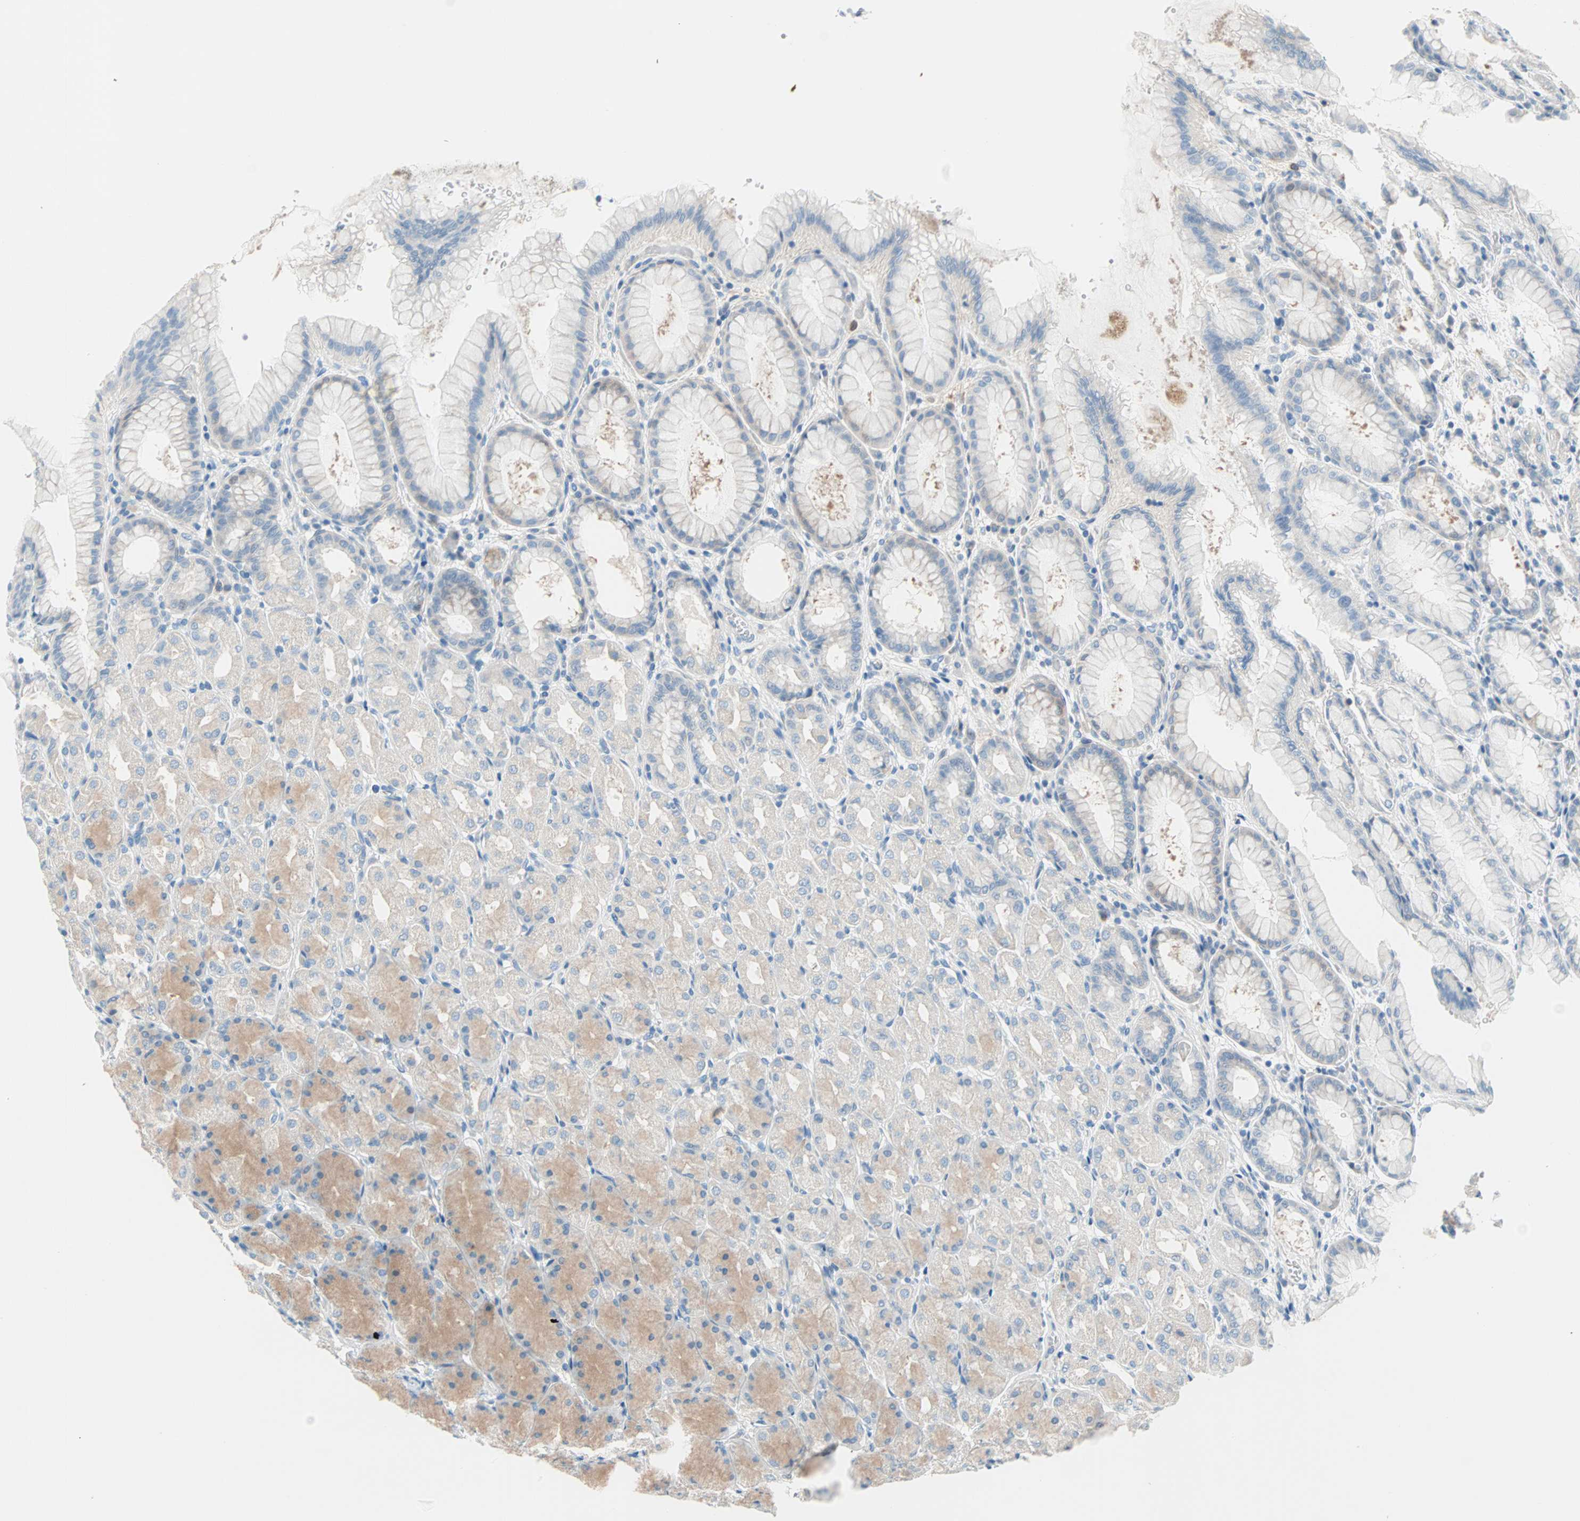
{"staining": {"intensity": "weak", "quantity": "25%-75%", "location": "cytoplasmic/membranous"}, "tissue": "stomach", "cell_type": "Glandular cells", "image_type": "normal", "snomed": [{"axis": "morphology", "description": "Normal tissue, NOS"}, {"axis": "topography", "description": "Stomach, upper"}], "caption": "Protein analysis of benign stomach shows weak cytoplasmic/membranous positivity in about 25%-75% of glandular cells.", "gene": "TMEM163", "patient": {"sex": "female", "age": 56}}